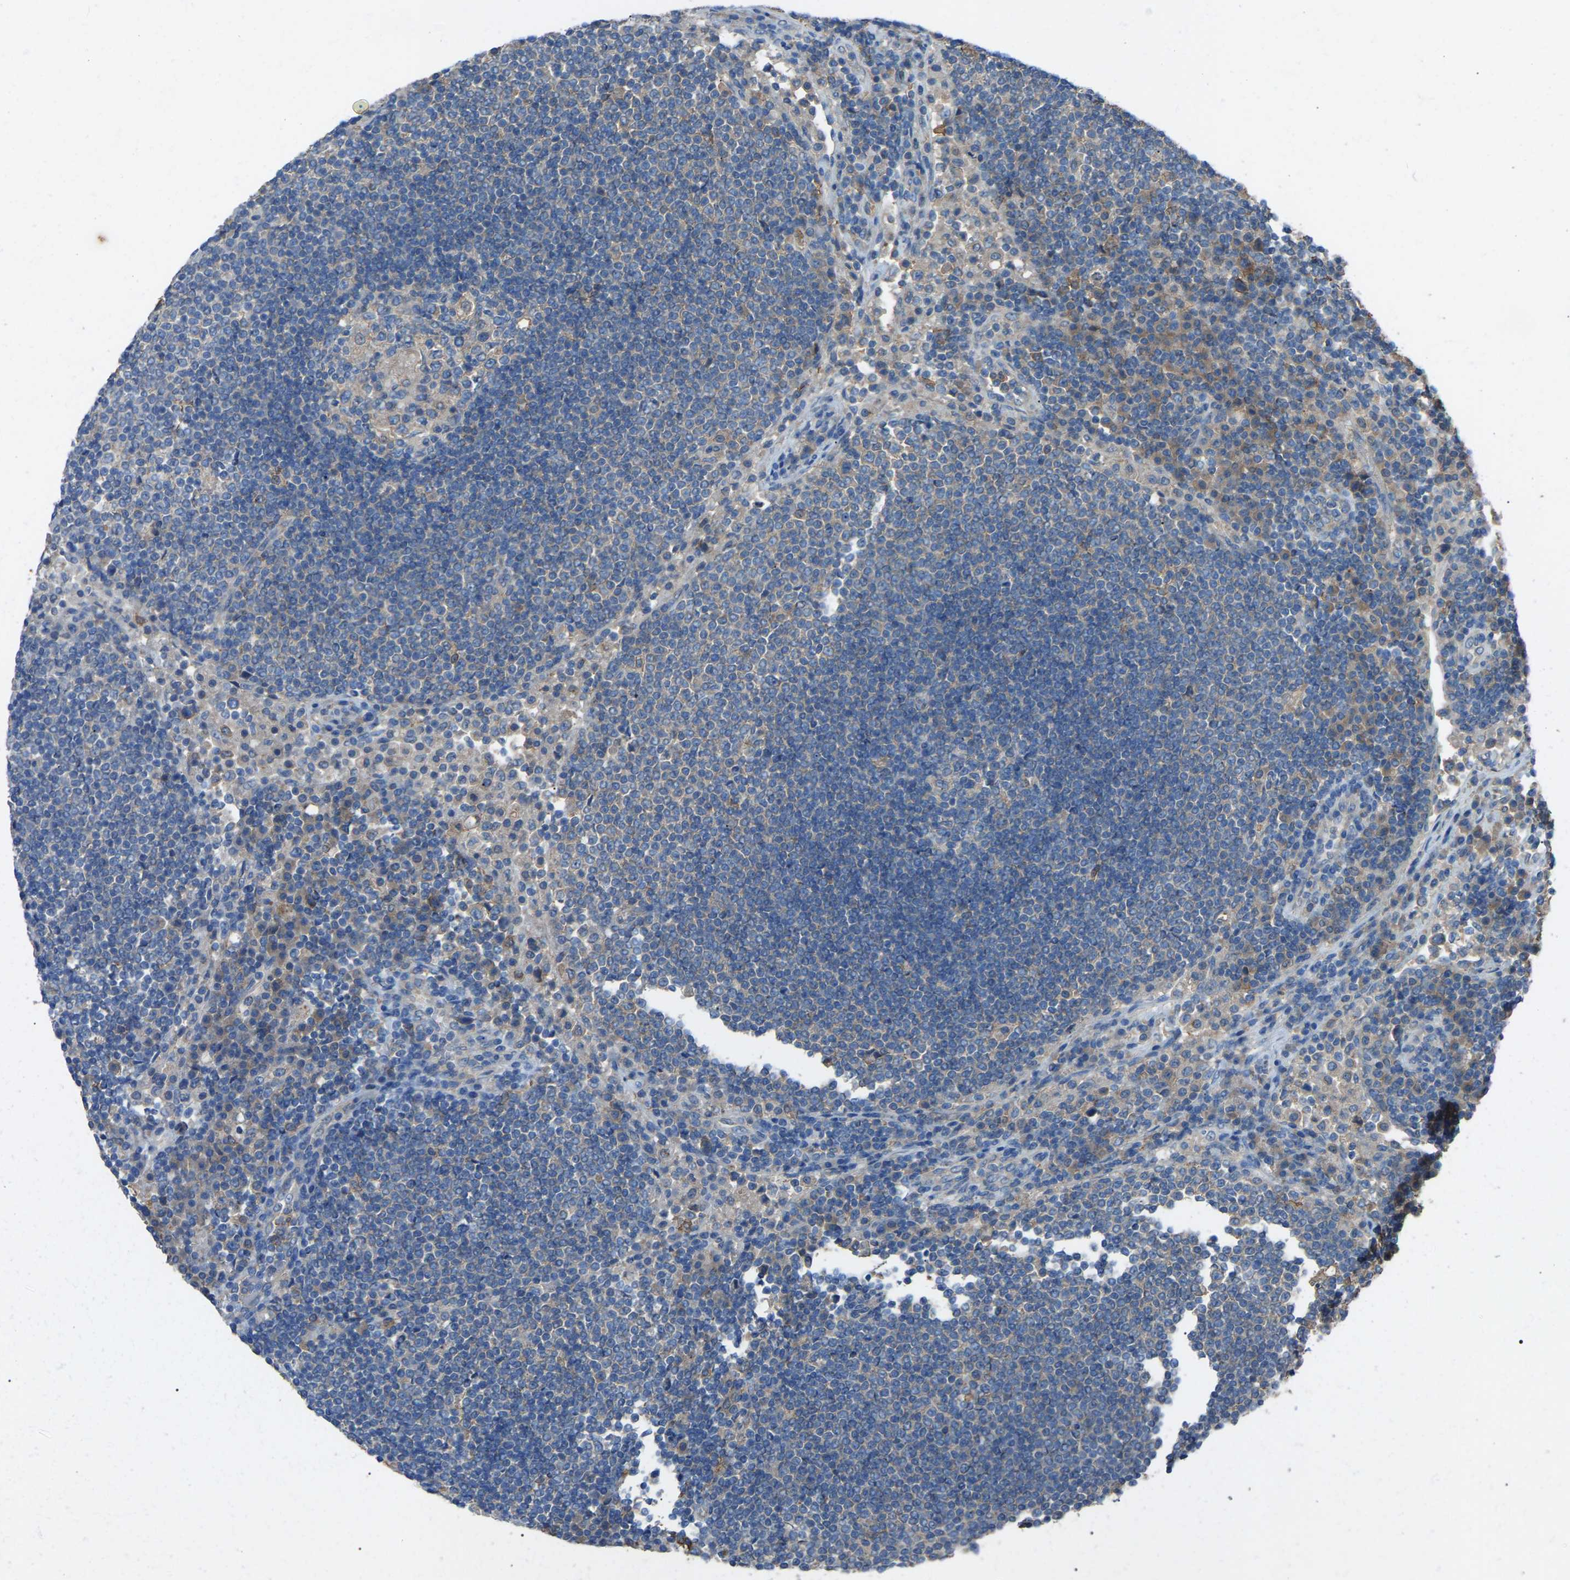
{"staining": {"intensity": "weak", "quantity": "<25%", "location": "cytoplasmic/membranous"}, "tissue": "lymph node", "cell_type": "Germinal center cells", "image_type": "normal", "snomed": [{"axis": "morphology", "description": "Normal tissue, NOS"}, {"axis": "topography", "description": "Lymph node"}], "caption": "Immunohistochemistry (IHC) histopathology image of benign lymph node: lymph node stained with DAB (3,3'-diaminobenzidine) displays no significant protein staining in germinal center cells.", "gene": "AIMP1", "patient": {"sex": "female", "age": 53}}